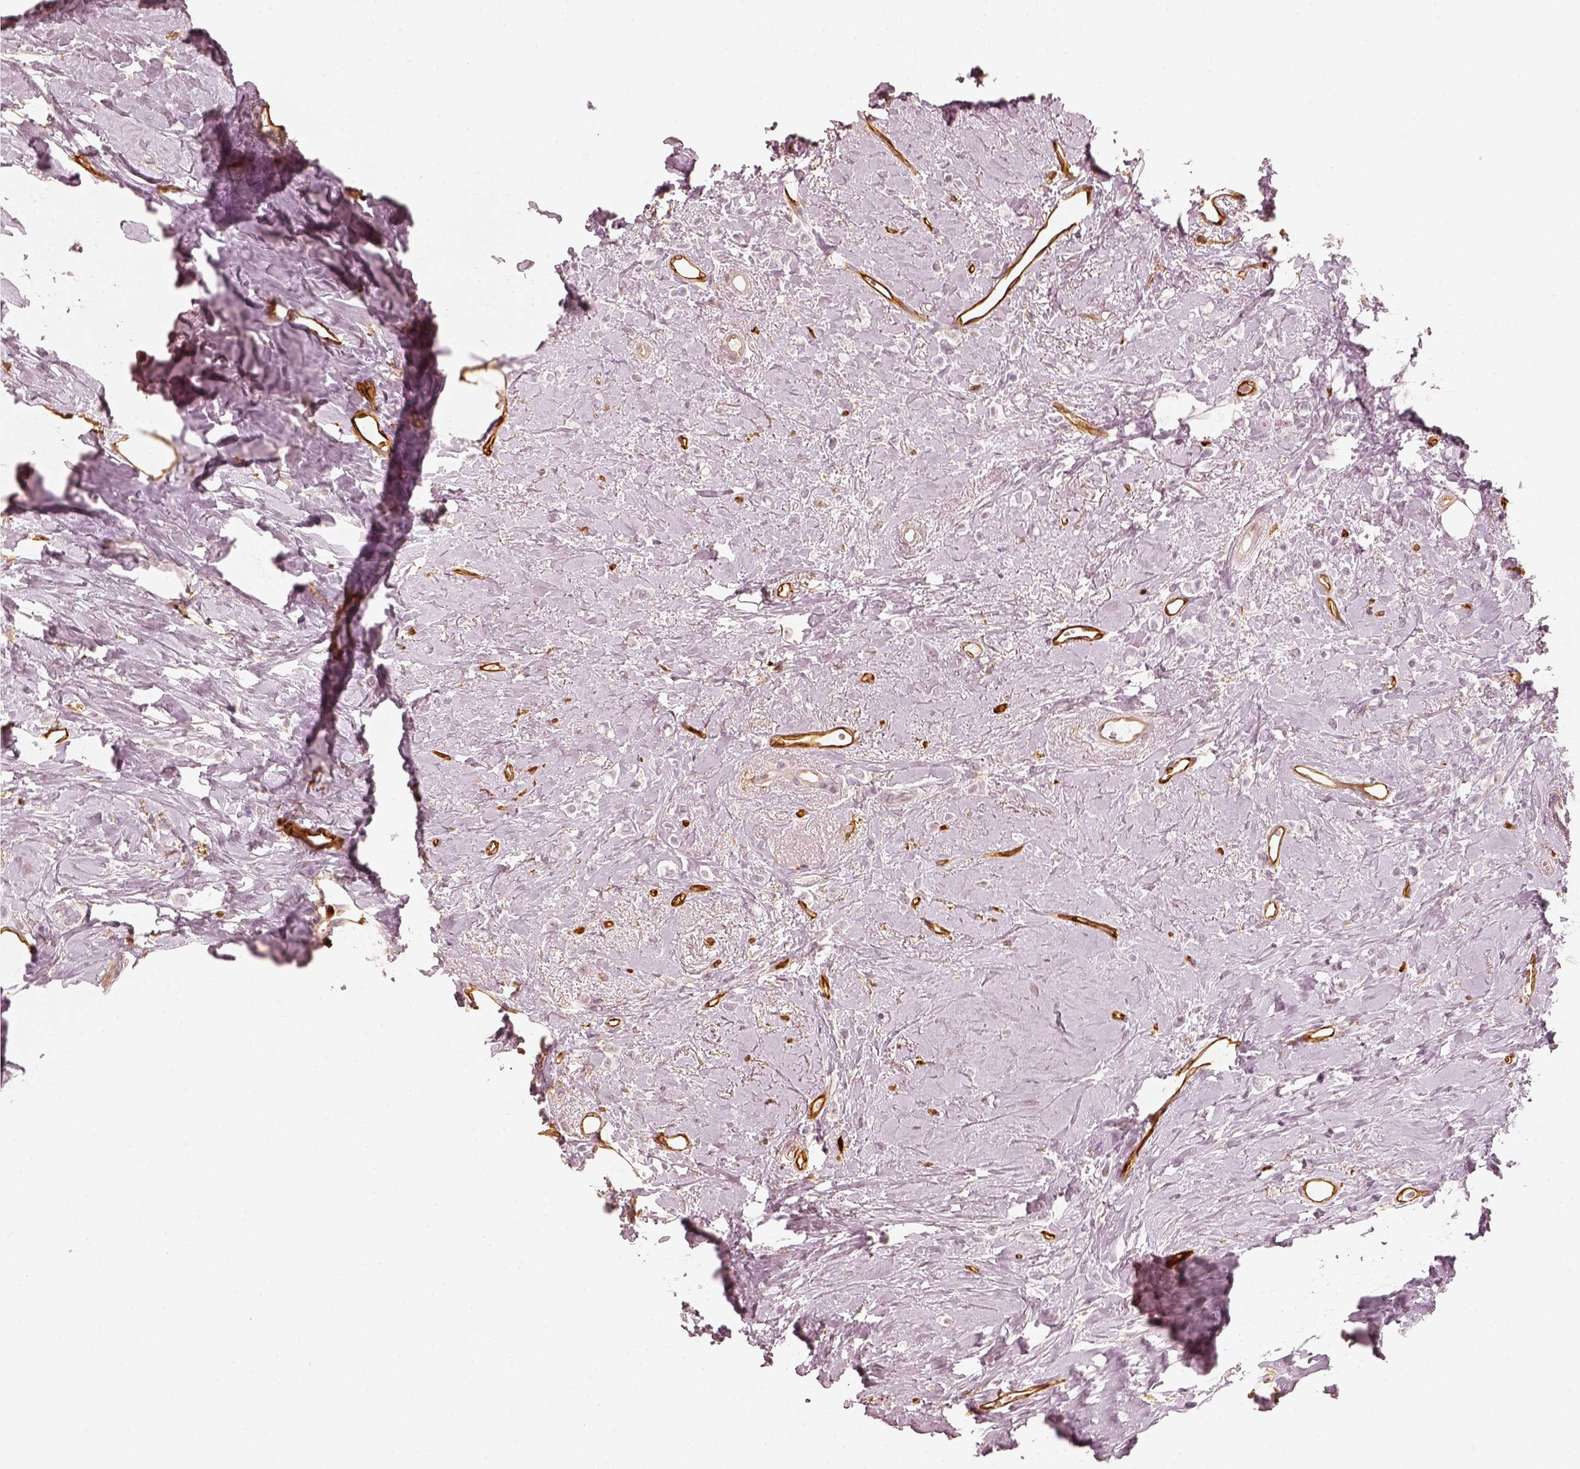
{"staining": {"intensity": "negative", "quantity": "none", "location": "none"}, "tissue": "breast cancer", "cell_type": "Tumor cells", "image_type": "cancer", "snomed": [{"axis": "morphology", "description": "Lobular carcinoma"}, {"axis": "topography", "description": "Breast"}], "caption": "This is an immunohistochemistry histopathology image of breast cancer (lobular carcinoma). There is no staining in tumor cells.", "gene": "FSCN1", "patient": {"sex": "female", "age": 66}}